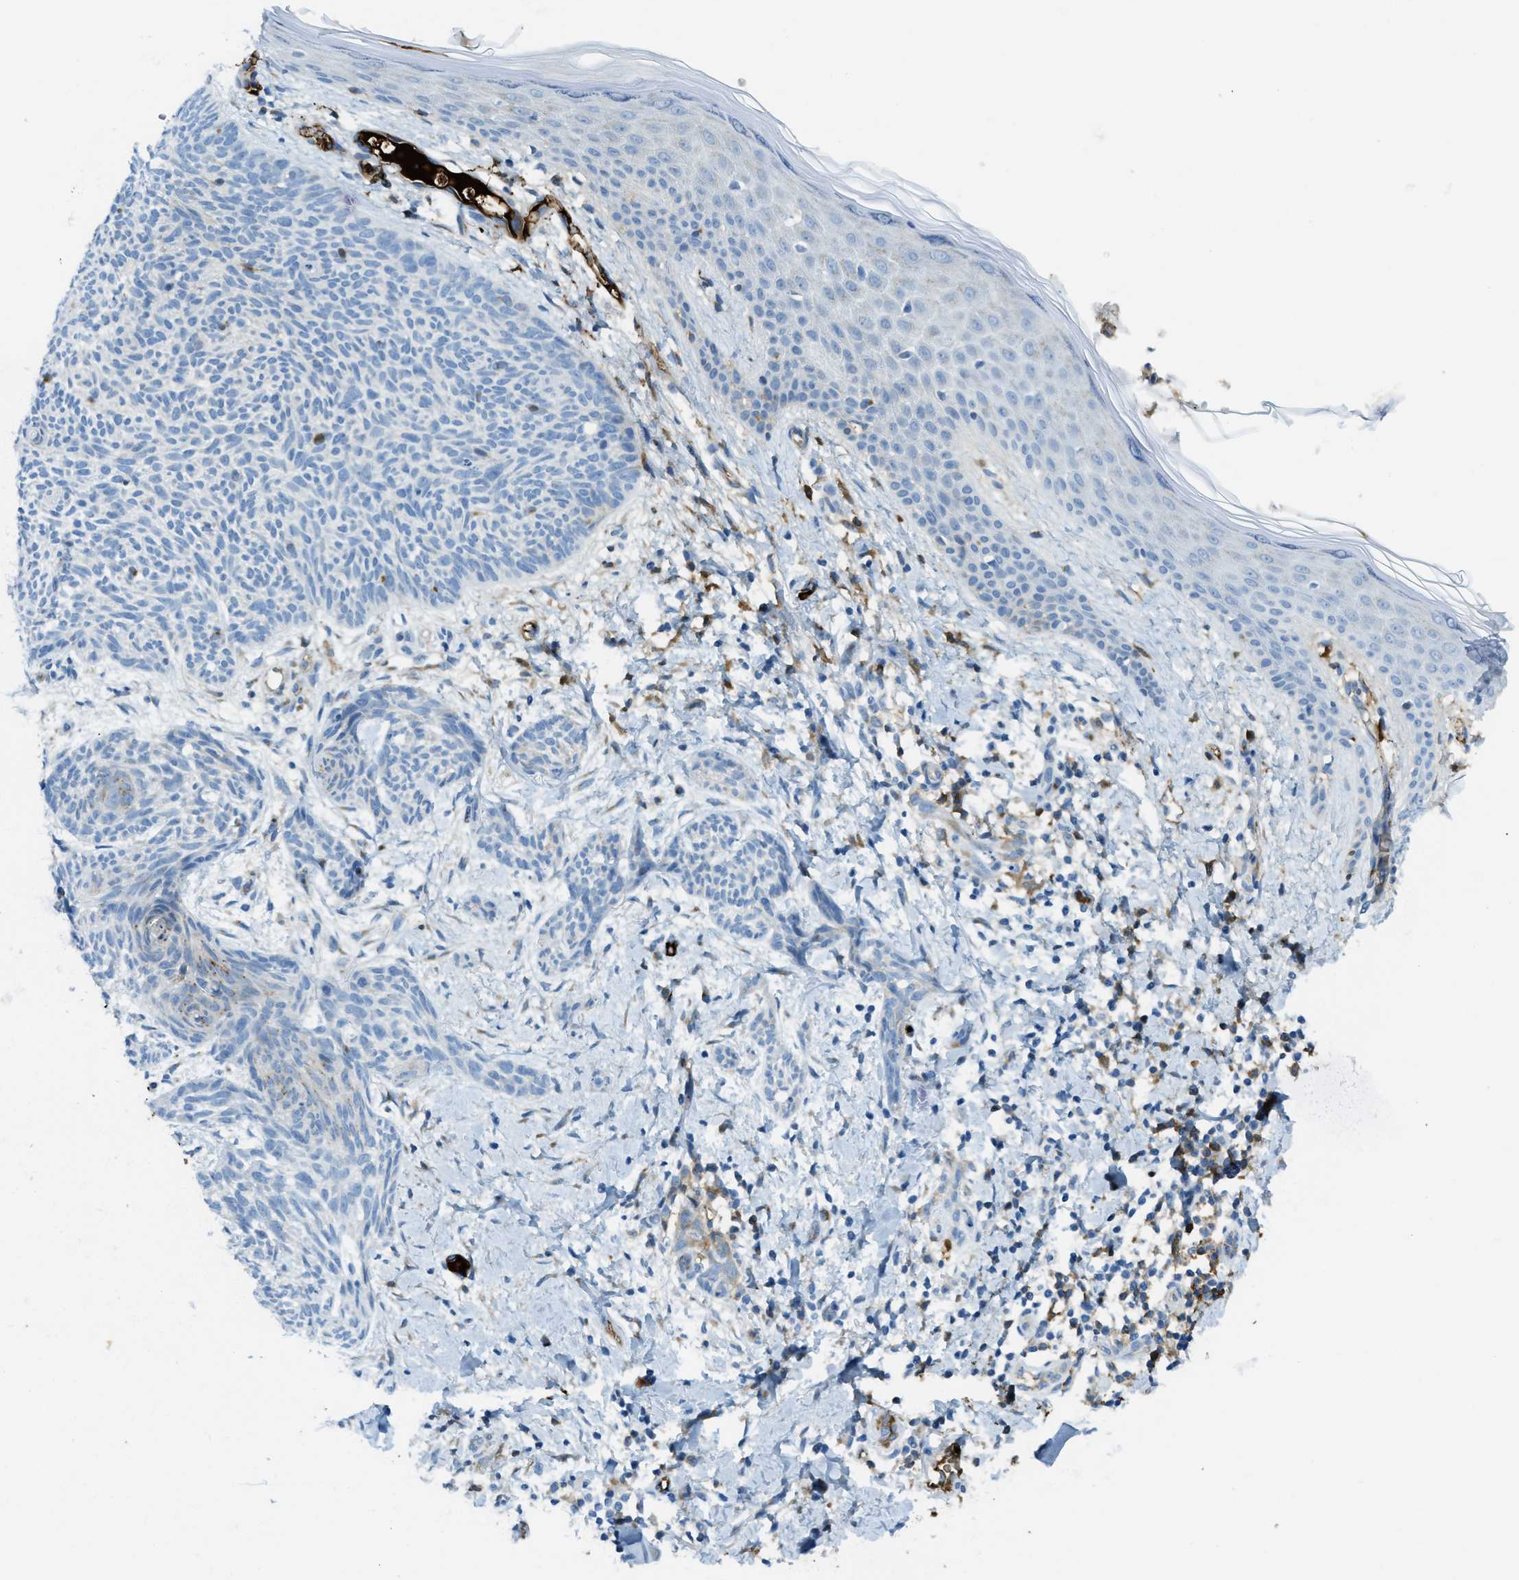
{"staining": {"intensity": "negative", "quantity": "none", "location": "none"}, "tissue": "skin cancer", "cell_type": "Tumor cells", "image_type": "cancer", "snomed": [{"axis": "morphology", "description": "Basal cell carcinoma"}, {"axis": "topography", "description": "Skin"}], "caption": "Skin basal cell carcinoma stained for a protein using IHC exhibits no positivity tumor cells.", "gene": "TRIM59", "patient": {"sex": "female", "age": 59}}